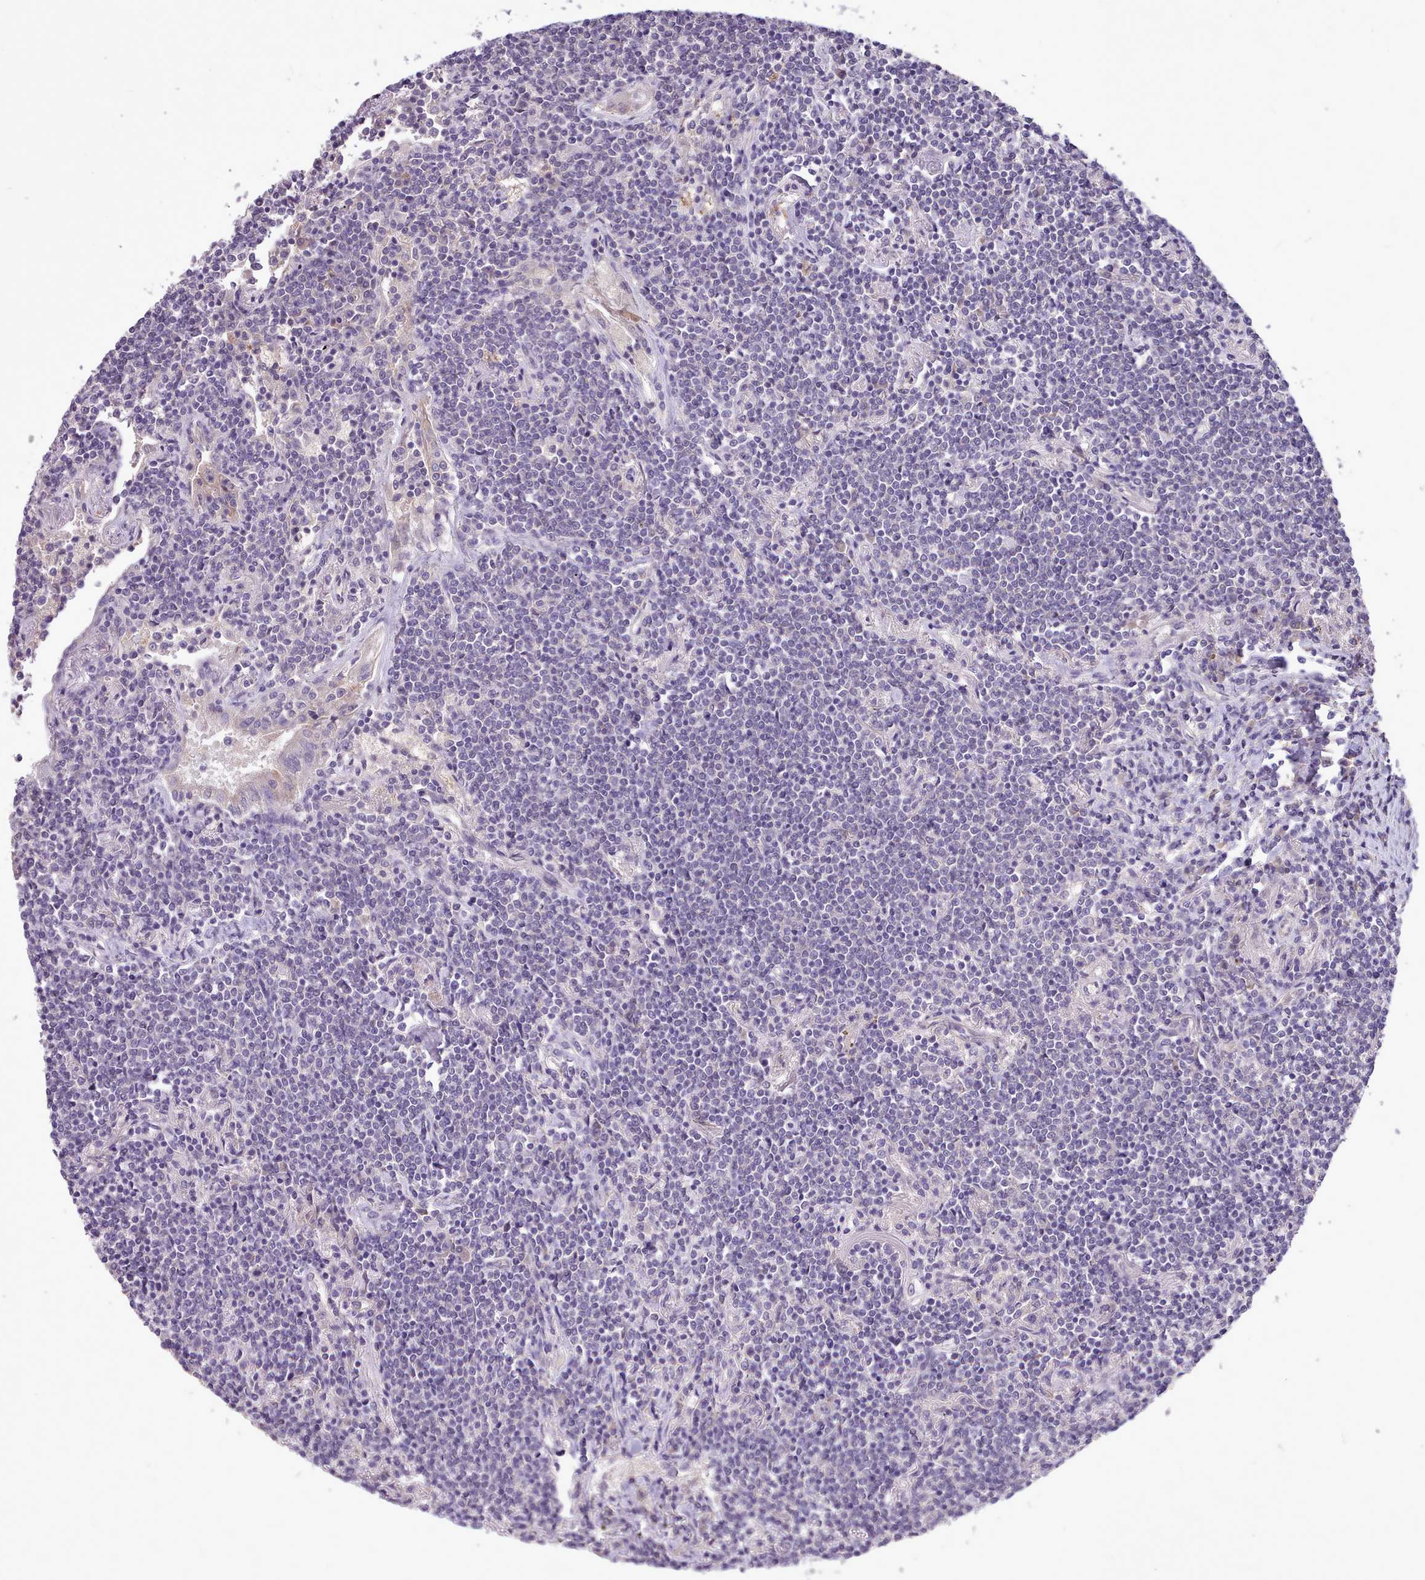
{"staining": {"intensity": "negative", "quantity": "none", "location": "none"}, "tissue": "lymphoma", "cell_type": "Tumor cells", "image_type": "cancer", "snomed": [{"axis": "morphology", "description": "Malignant lymphoma, non-Hodgkin's type, Low grade"}, {"axis": "topography", "description": "Lung"}], "caption": "A micrograph of human malignant lymphoma, non-Hodgkin's type (low-grade) is negative for staining in tumor cells. (DAB IHC with hematoxylin counter stain).", "gene": "ZNF607", "patient": {"sex": "female", "age": 71}}